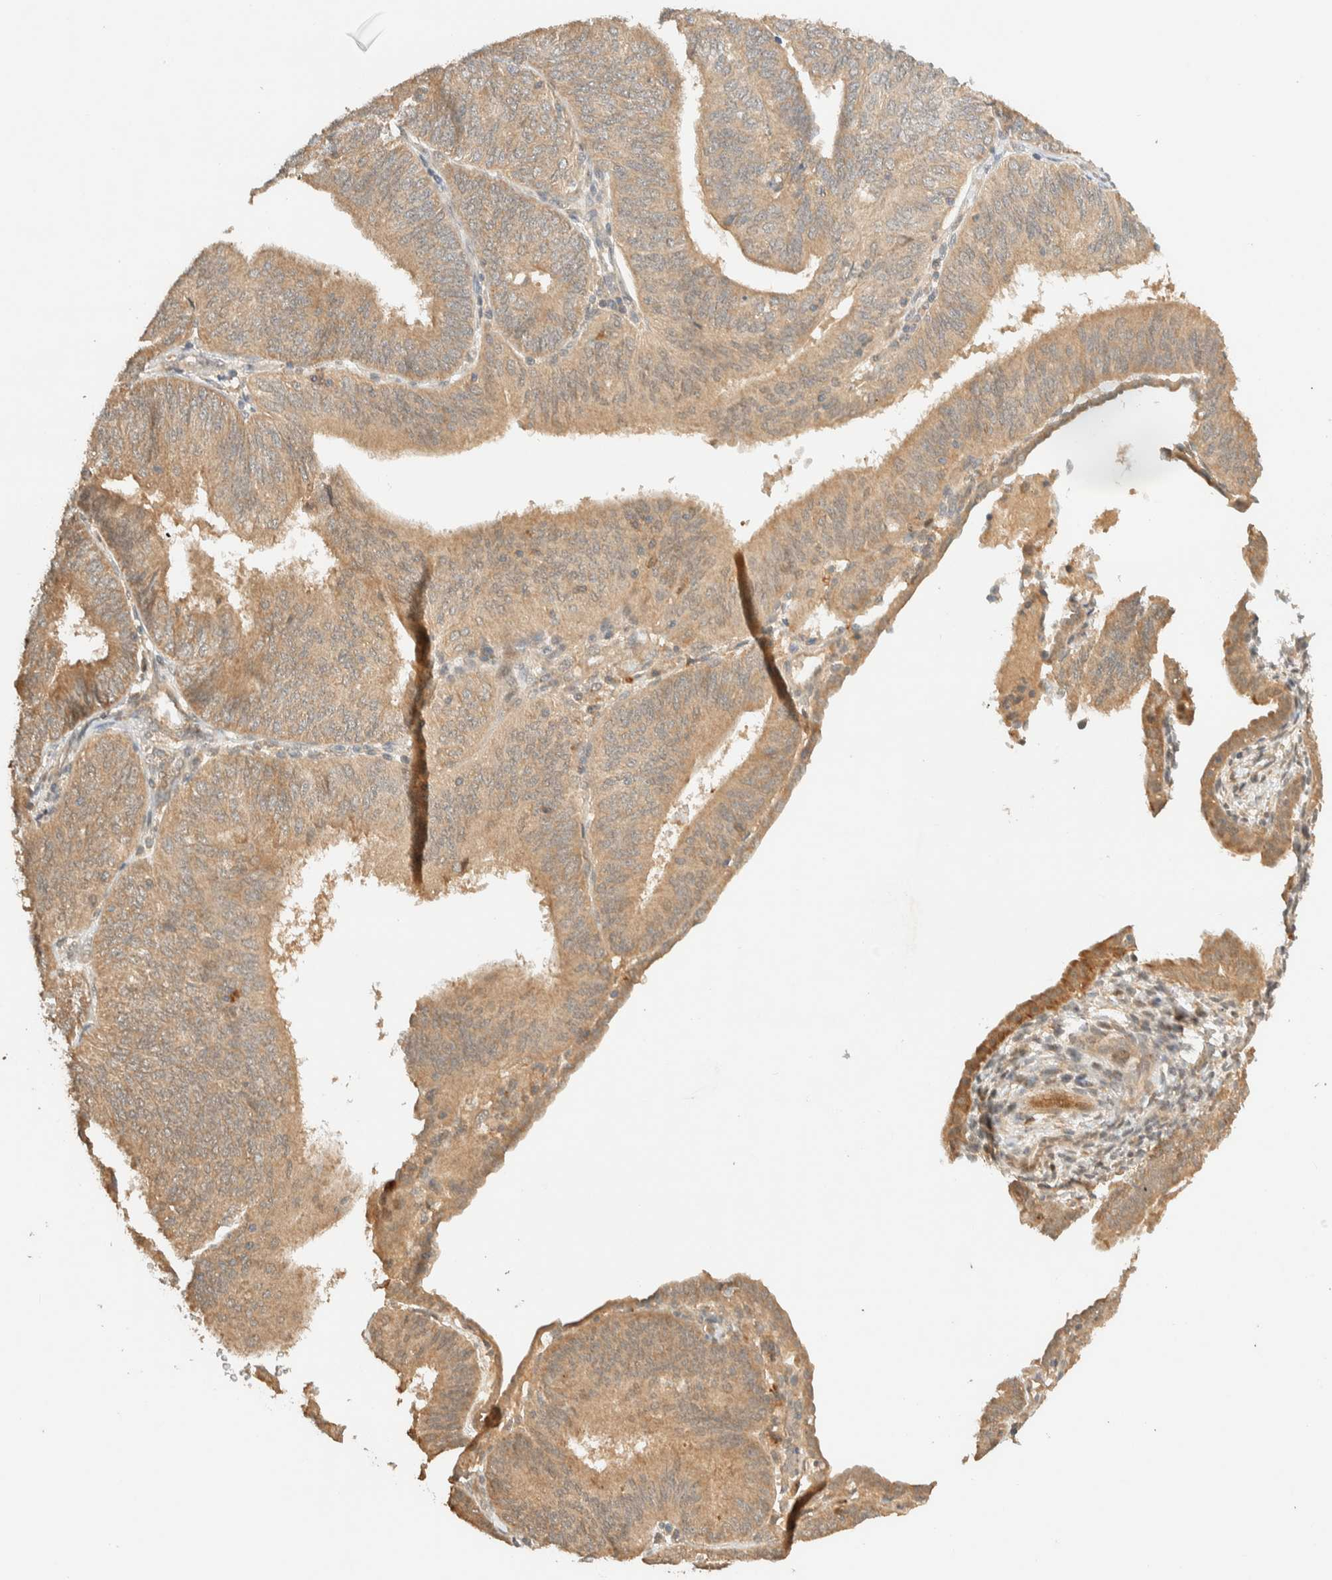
{"staining": {"intensity": "moderate", "quantity": ">75%", "location": "cytoplasmic/membranous"}, "tissue": "endometrial cancer", "cell_type": "Tumor cells", "image_type": "cancer", "snomed": [{"axis": "morphology", "description": "Adenocarcinoma, NOS"}, {"axis": "topography", "description": "Endometrium"}], "caption": "Immunohistochemical staining of human endometrial adenocarcinoma shows medium levels of moderate cytoplasmic/membranous positivity in approximately >75% of tumor cells. (Brightfield microscopy of DAB IHC at high magnification).", "gene": "ZBTB34", "patient": {"sex": "female", "age": 58}}